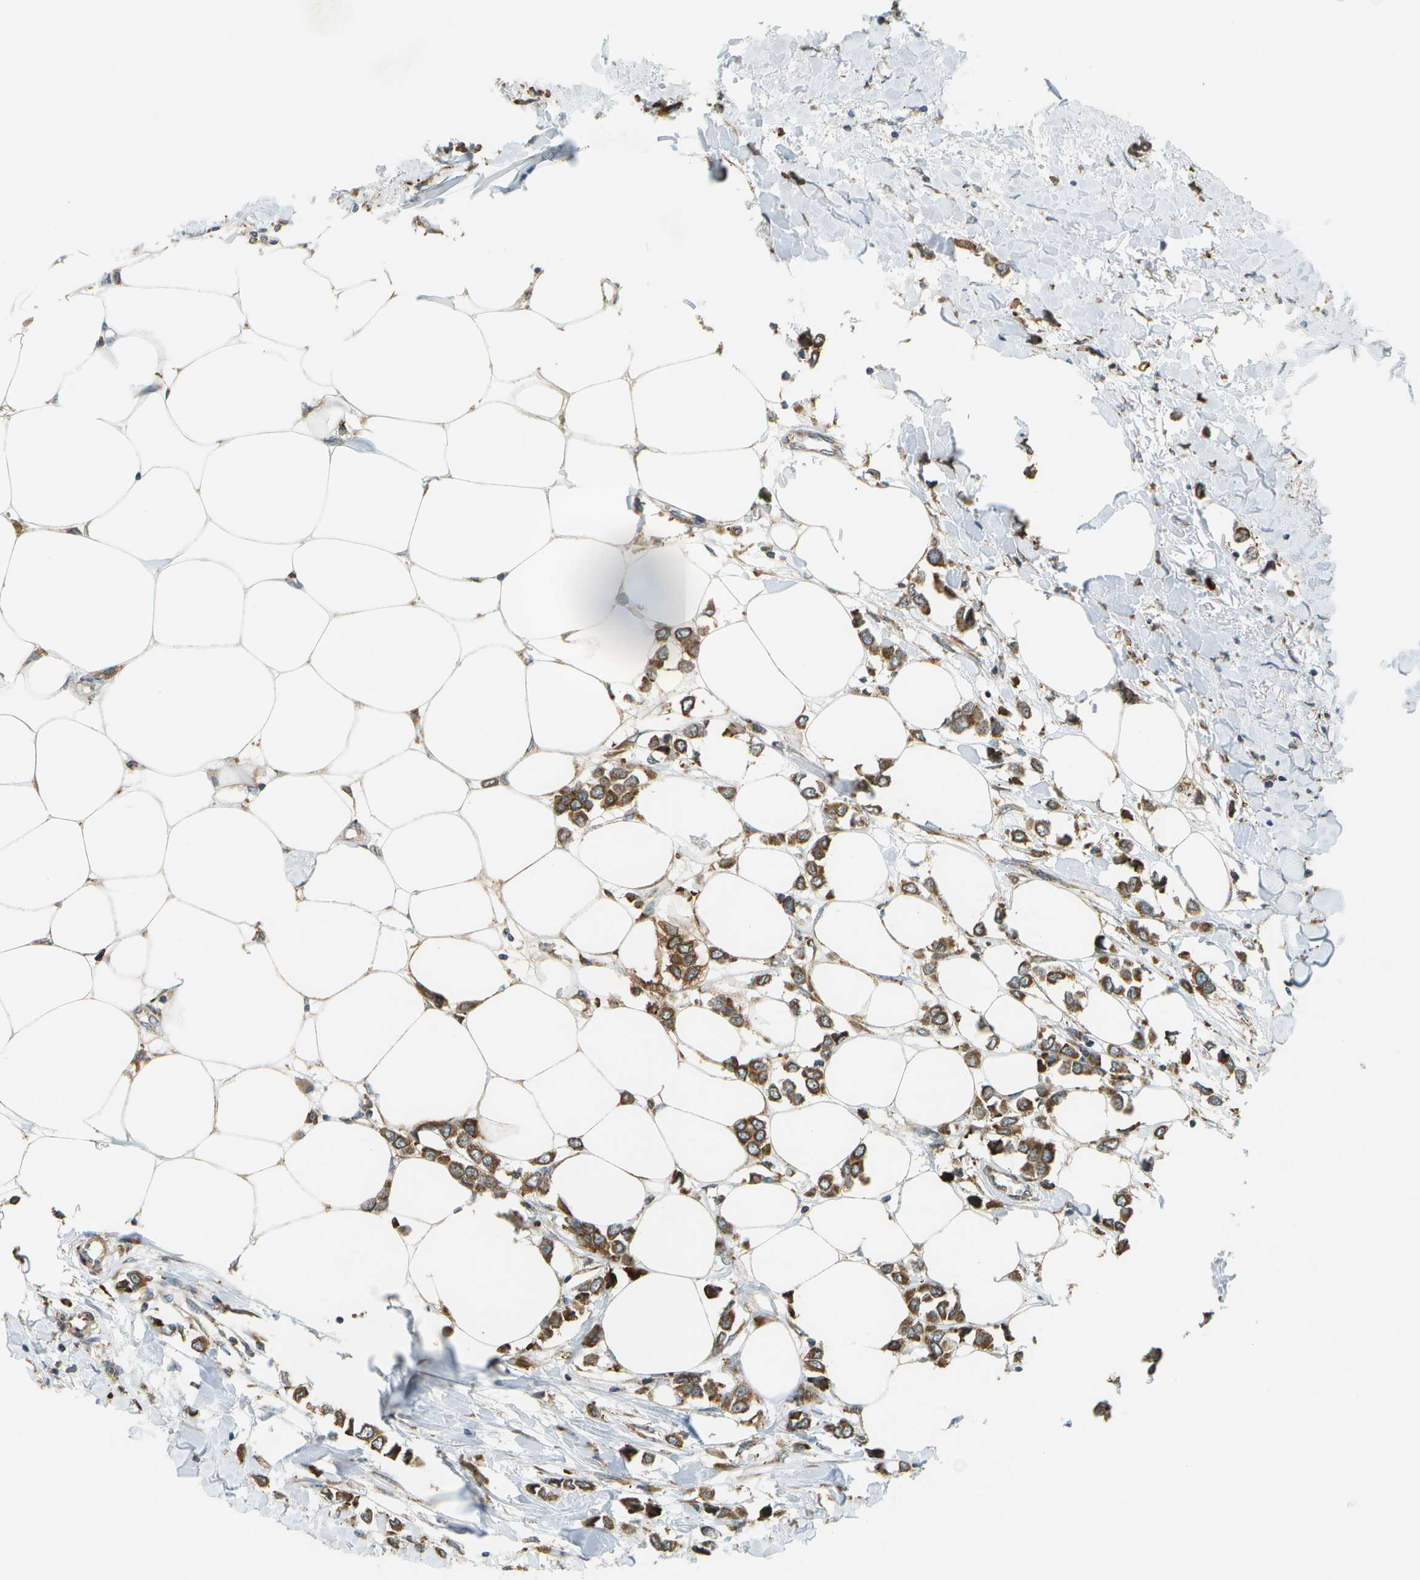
{"staining": {"intensity": "moderate", "quantity": ">75%", "location": "cytoplasmic/membranous"}, "tissue": "breast cancer", "cell_type": "Tumor cells", "image_type": "cancer", "snomed": [{"axis": "morphology", "description": "Lobular carcinoma"}, {"axis": "topography", "description": "Breast"}], "caption": "IHC photomicrograph of neoplastic tissue: human lobular carcinoma (breast) stained using IHC shows medium levels of moderate protein expression localized specifically in the cytoplasmic/membranous of tumor cells, appearing as a cytoplasmic/membranous brown color.", "gene": "USP30", "patient": {"sex": "female", "age": 51}}